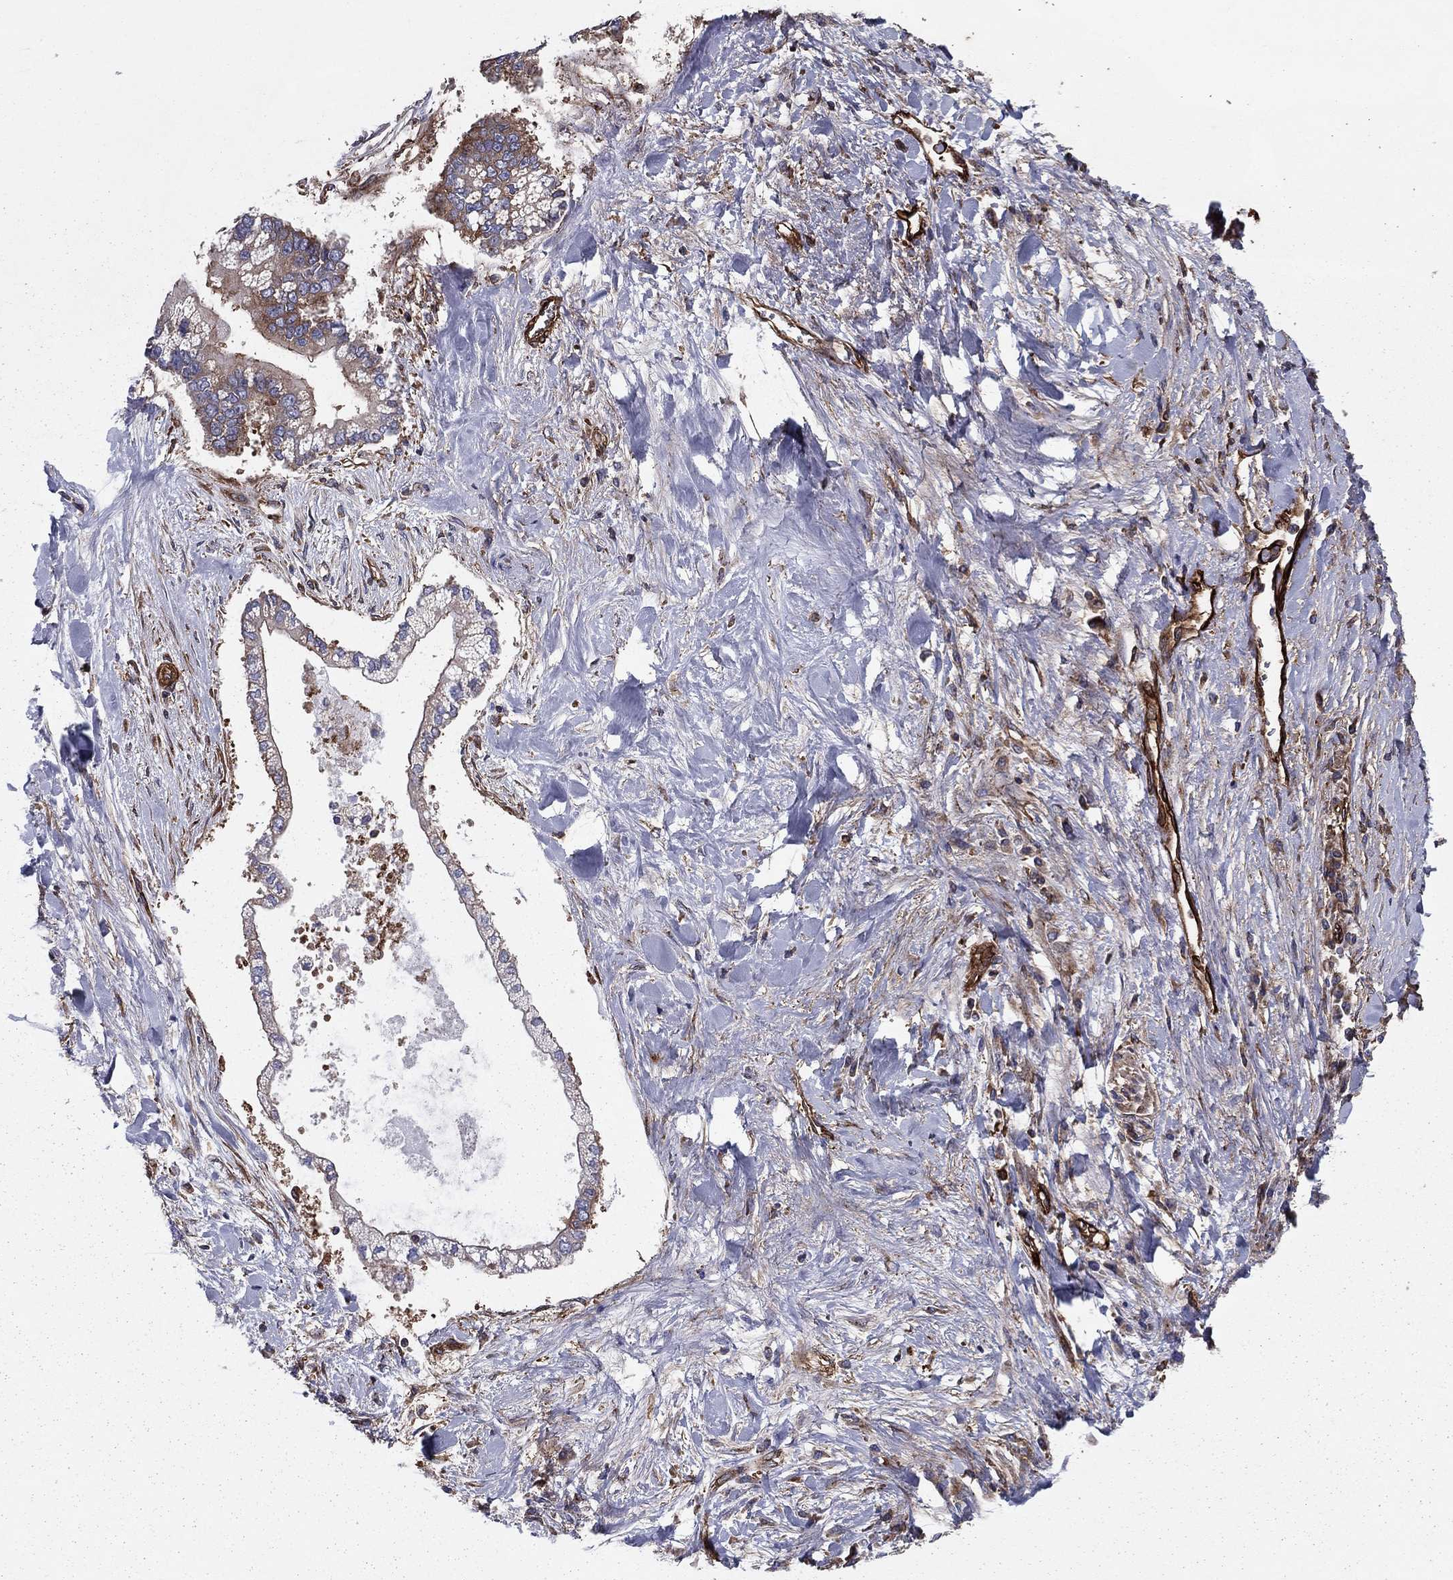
{"staining": {"intensity": "strong", "quantity": "25%-75%", "location": "cytoplasmic/membranous"}, "tissue": "liver cancer", "cell_type": "Tumor cells", "image_type": "cancer", "snomed": [{"axis": "morphology", "description": "Cholangiocarcinoma"}, {"axis": "topography", "description": "Liver"}], "caption": "Liver cholangiocarcinoma was stained to show a protein in brown. There is high levels of strong cytoplasmic/membranous staining in about 25%-75% of tumor cells.", "gene": "EHBP1L1", "patient": {"sex": "male", "age": 50}}